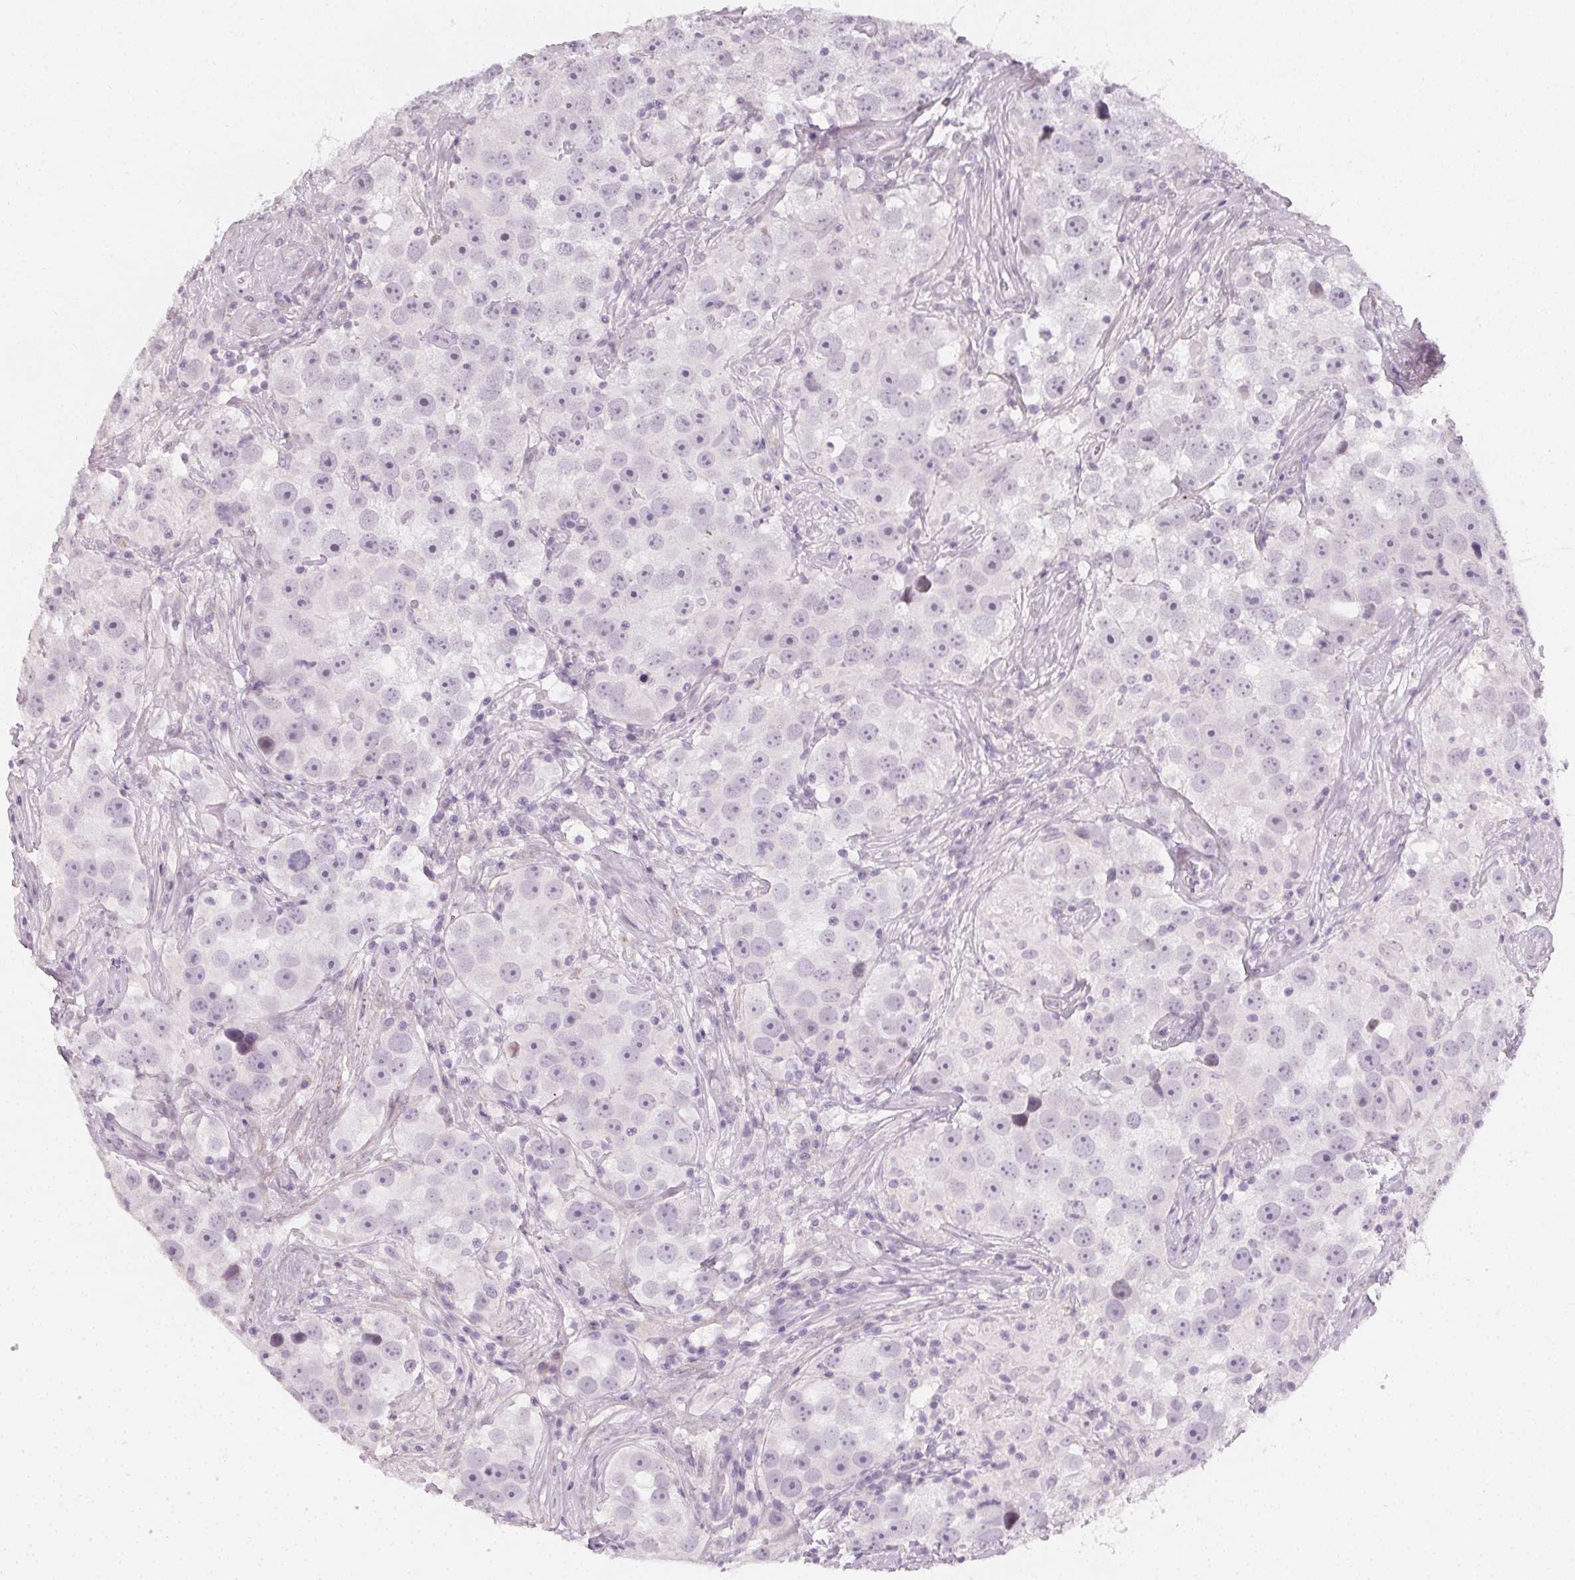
{"staining": {"intensity": "negative", "quantity": "none", "location": "none"}, "tissue": "testis cancer", "cell_type": "Tumor cells", "image_type": "cancer", "snomed": [{"axis": "morphology", "description": "Seminoma, NOS"}, {"axis": "topography", "description": "Testis"}], "caption": "IHC photomicrograph of testis cancer stained for a protein (brown), which demonstrates no staining in tumor cells.", "gene": "CCDC96", "patient": {"sex": "male", "age": 49}}